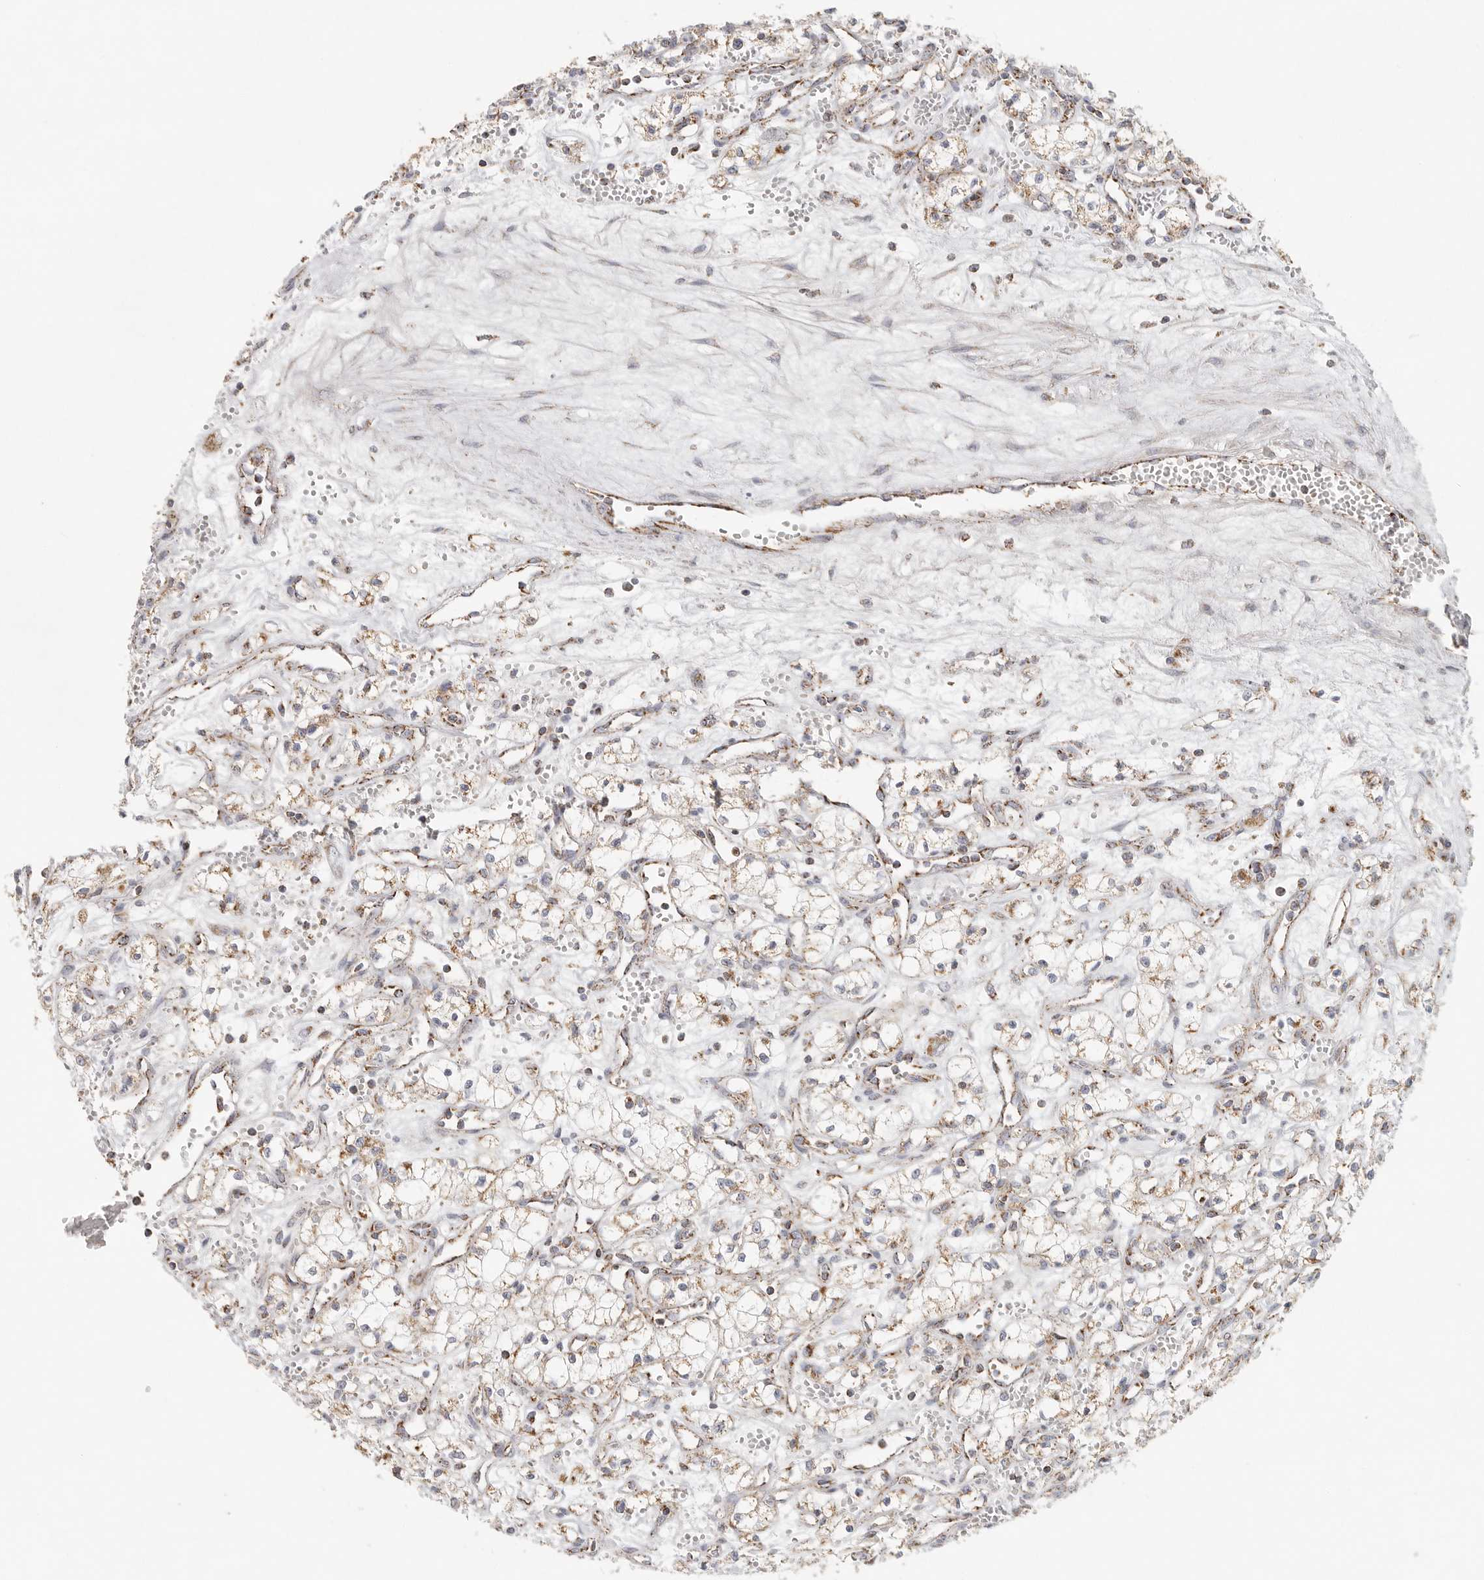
{"staining": {"intensity": "weak", "quantity": "<25%", "location": "cytoplasmic/membranous"}, "tissue": "renal cancer", "cell_type": "Tumor cells", "image_type": "cancer", "snomed": [{"axis": "morphology", "description": "Adenocarcinoma, NOS"}, {"axis": "topography", "description": "Kidney"}], "caption": "Photomicrograph shows no protein positivity in tumor cells of renal cancer (adenocarcinoma) tissue. (Immunohistochemistry (ihc), brightfield microscopy, high magnification).", "gene": "SLC25A26", "patient": {"sex": "male", "age": 59}}